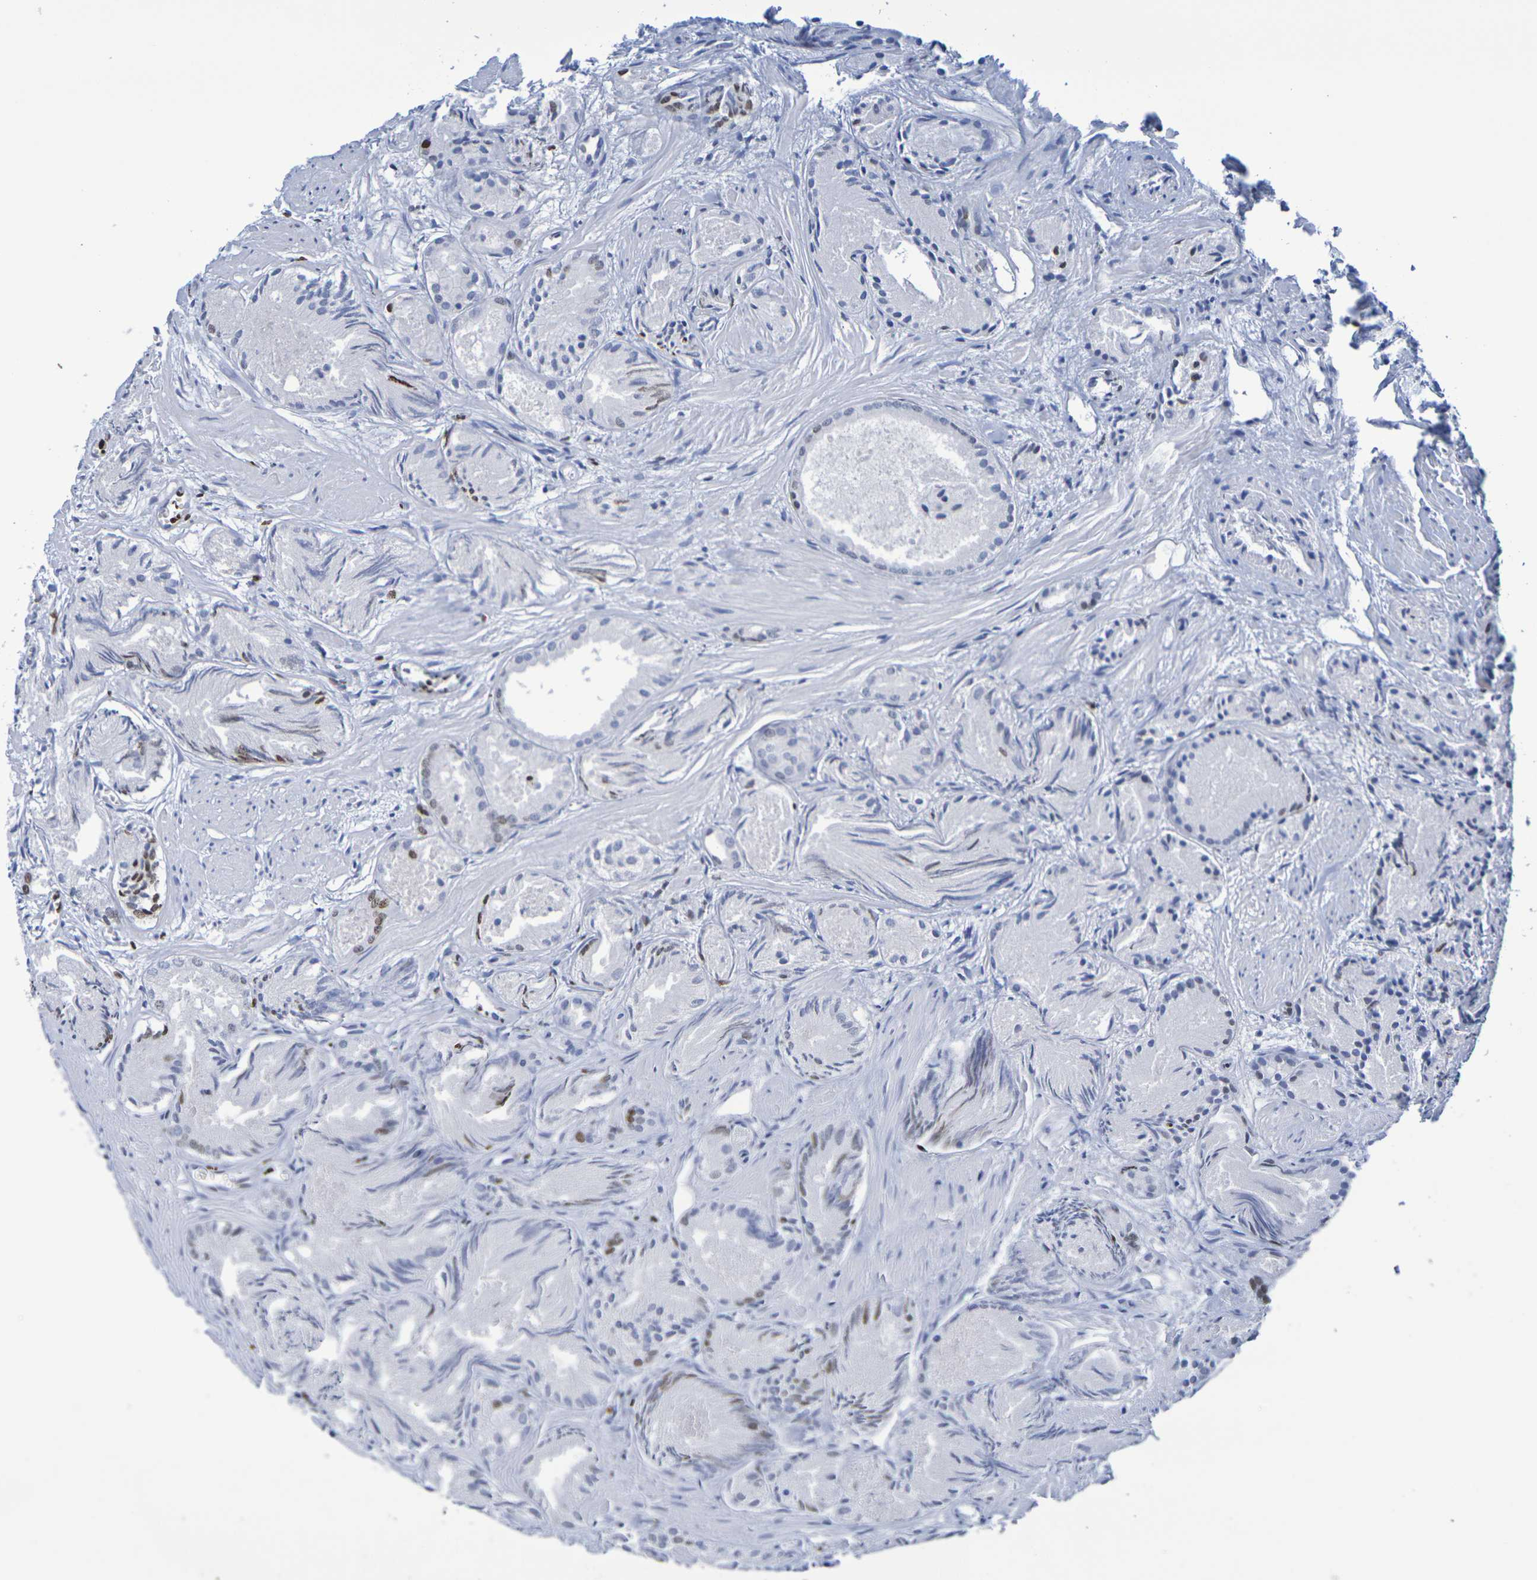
{"staining": {"intensity": "negative", "quantity": "none", "location": "none"}, "tissue": "prostate cancer", "cell_type": "Tumor cells", "image_type": "cancer", "snomed": [{"axis": "morphology", "description": "Adenocarcinoma, Low grade"}, {"axis": "topography", "description": "Prostate"}], "caption": "High magnification brightfield microscopy of adenocarcinoma (low-grade) (prostate) stained with DAB (3,3'-diaminobenzidine) (brown) and counterstained with hematoxylin (blue): tumor cells show no significant expression.", "gene": "H1-5", "patient": {"sex": "male", "age": 72}}